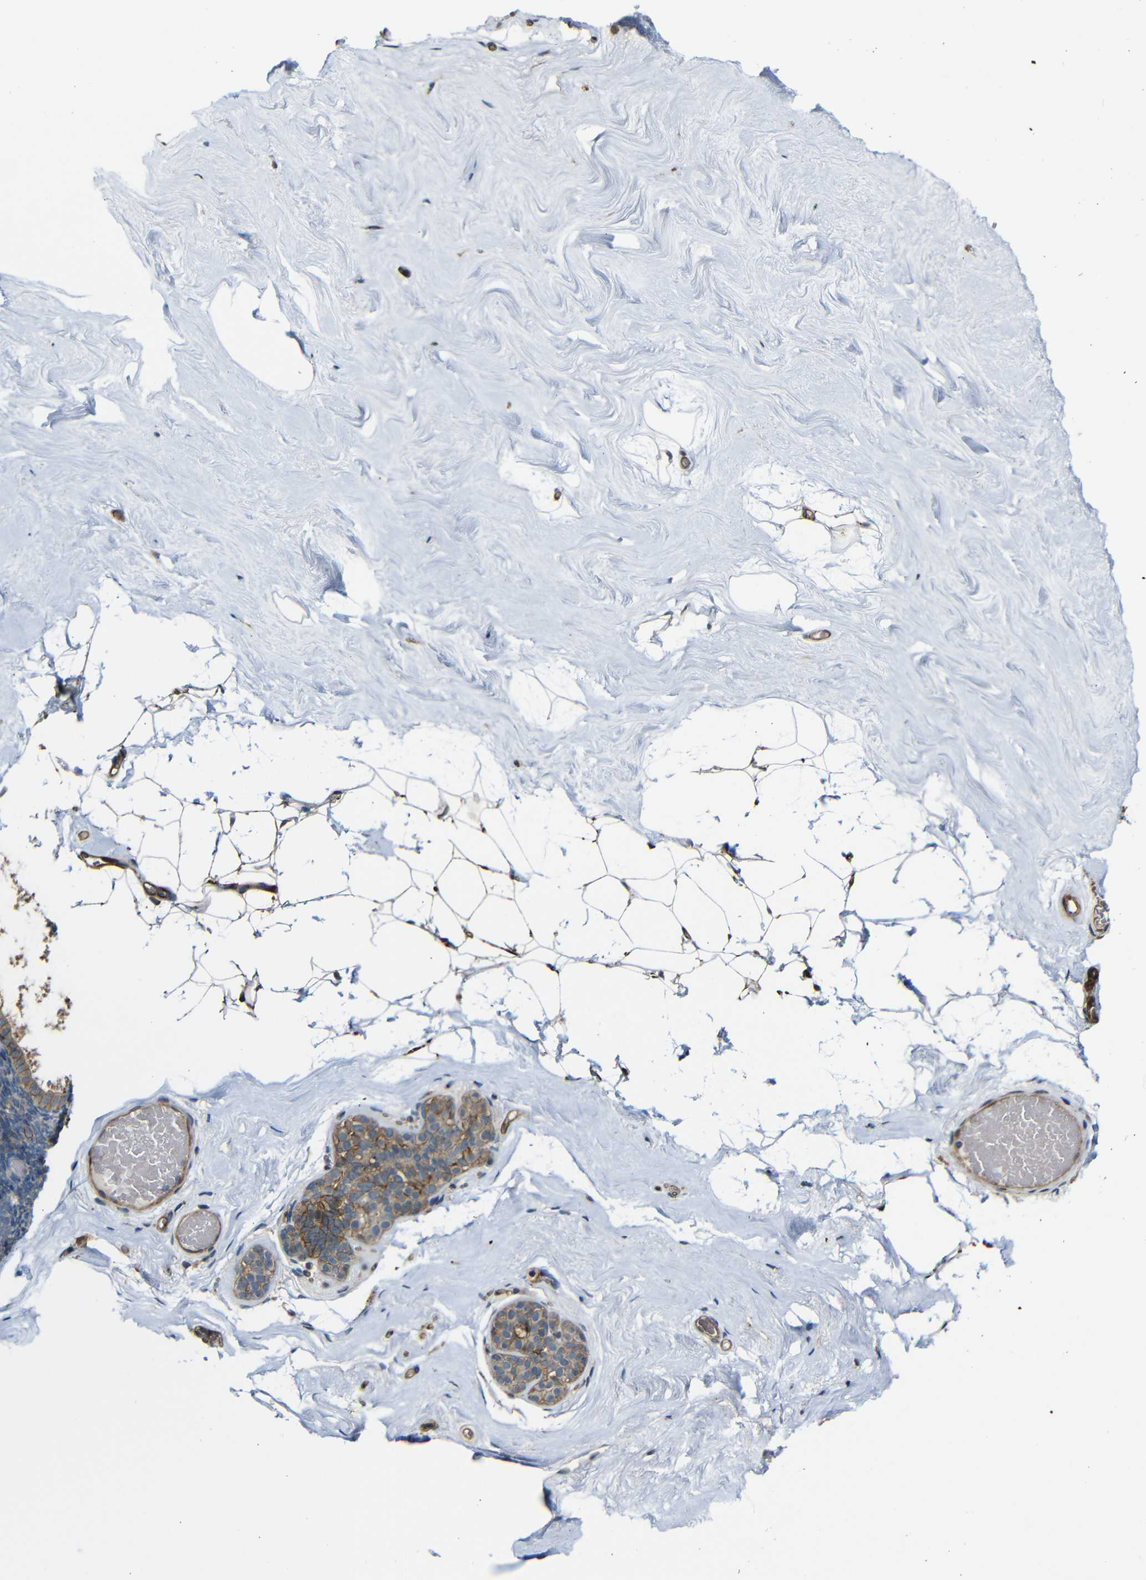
{"staining": {"intensity": "moderate", "quantity": "25%-75%", "location": "cytoplasmic/membranous"}, "tissue": "breast", "cell_type": "Adipocytes", "image_type": "normal", "snomed": [{"axis": "morphology", "description": "Normal tissue, NOS"}, {"axis": "topography", "description": "Breast"}], "caption": "Immunohistochemical staining of unremarkable breast reveals 25%-75% levels of moderate cytoplasmic/membranous protein positivity in about 25%-75% of adipocytes.", "gene": "RELL1", "patient": {"sex": "female", "age": 75}}